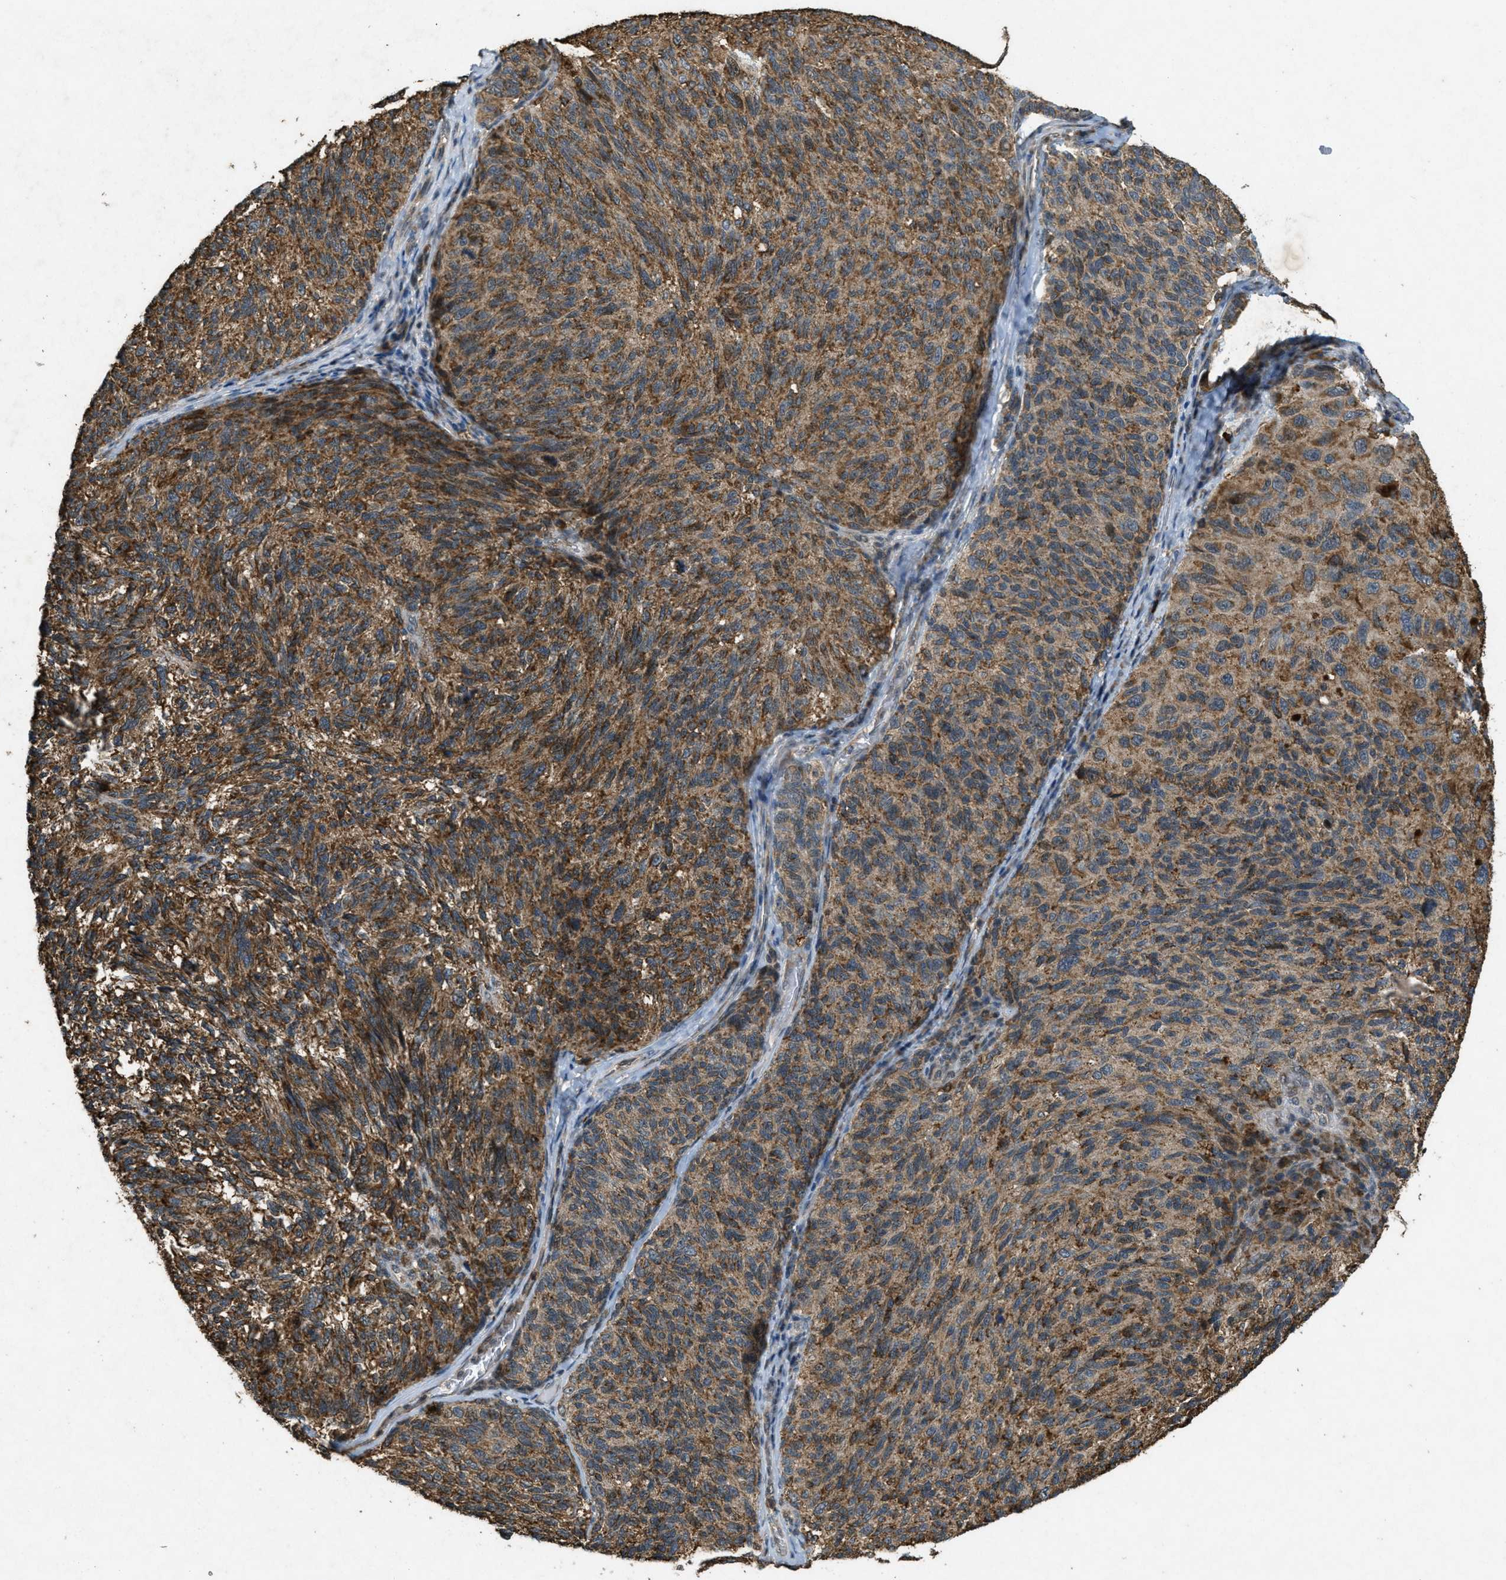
{"staining": {"intensity": "moderate", "quantity": ">75%", "location": "cytoplasmic/membranous"}, "tissue": "melanoma", "cell_type": "Tumor cells", "image_type": "cancer", "snomed": [{"axis": "morphology", "description": "Malignant melanoma, NOS"}, {"axis": "topography", "description": "Skin"}], "caption": "The photomicrograph displays immunohistochemical staining of malignant melanoma. There is moderate cytoplasmic/membranous staining is identified in approximately >75% of tumor cells.", "gene": "PPP1R15A", "patient": {"sex": "female", "age": 73}}